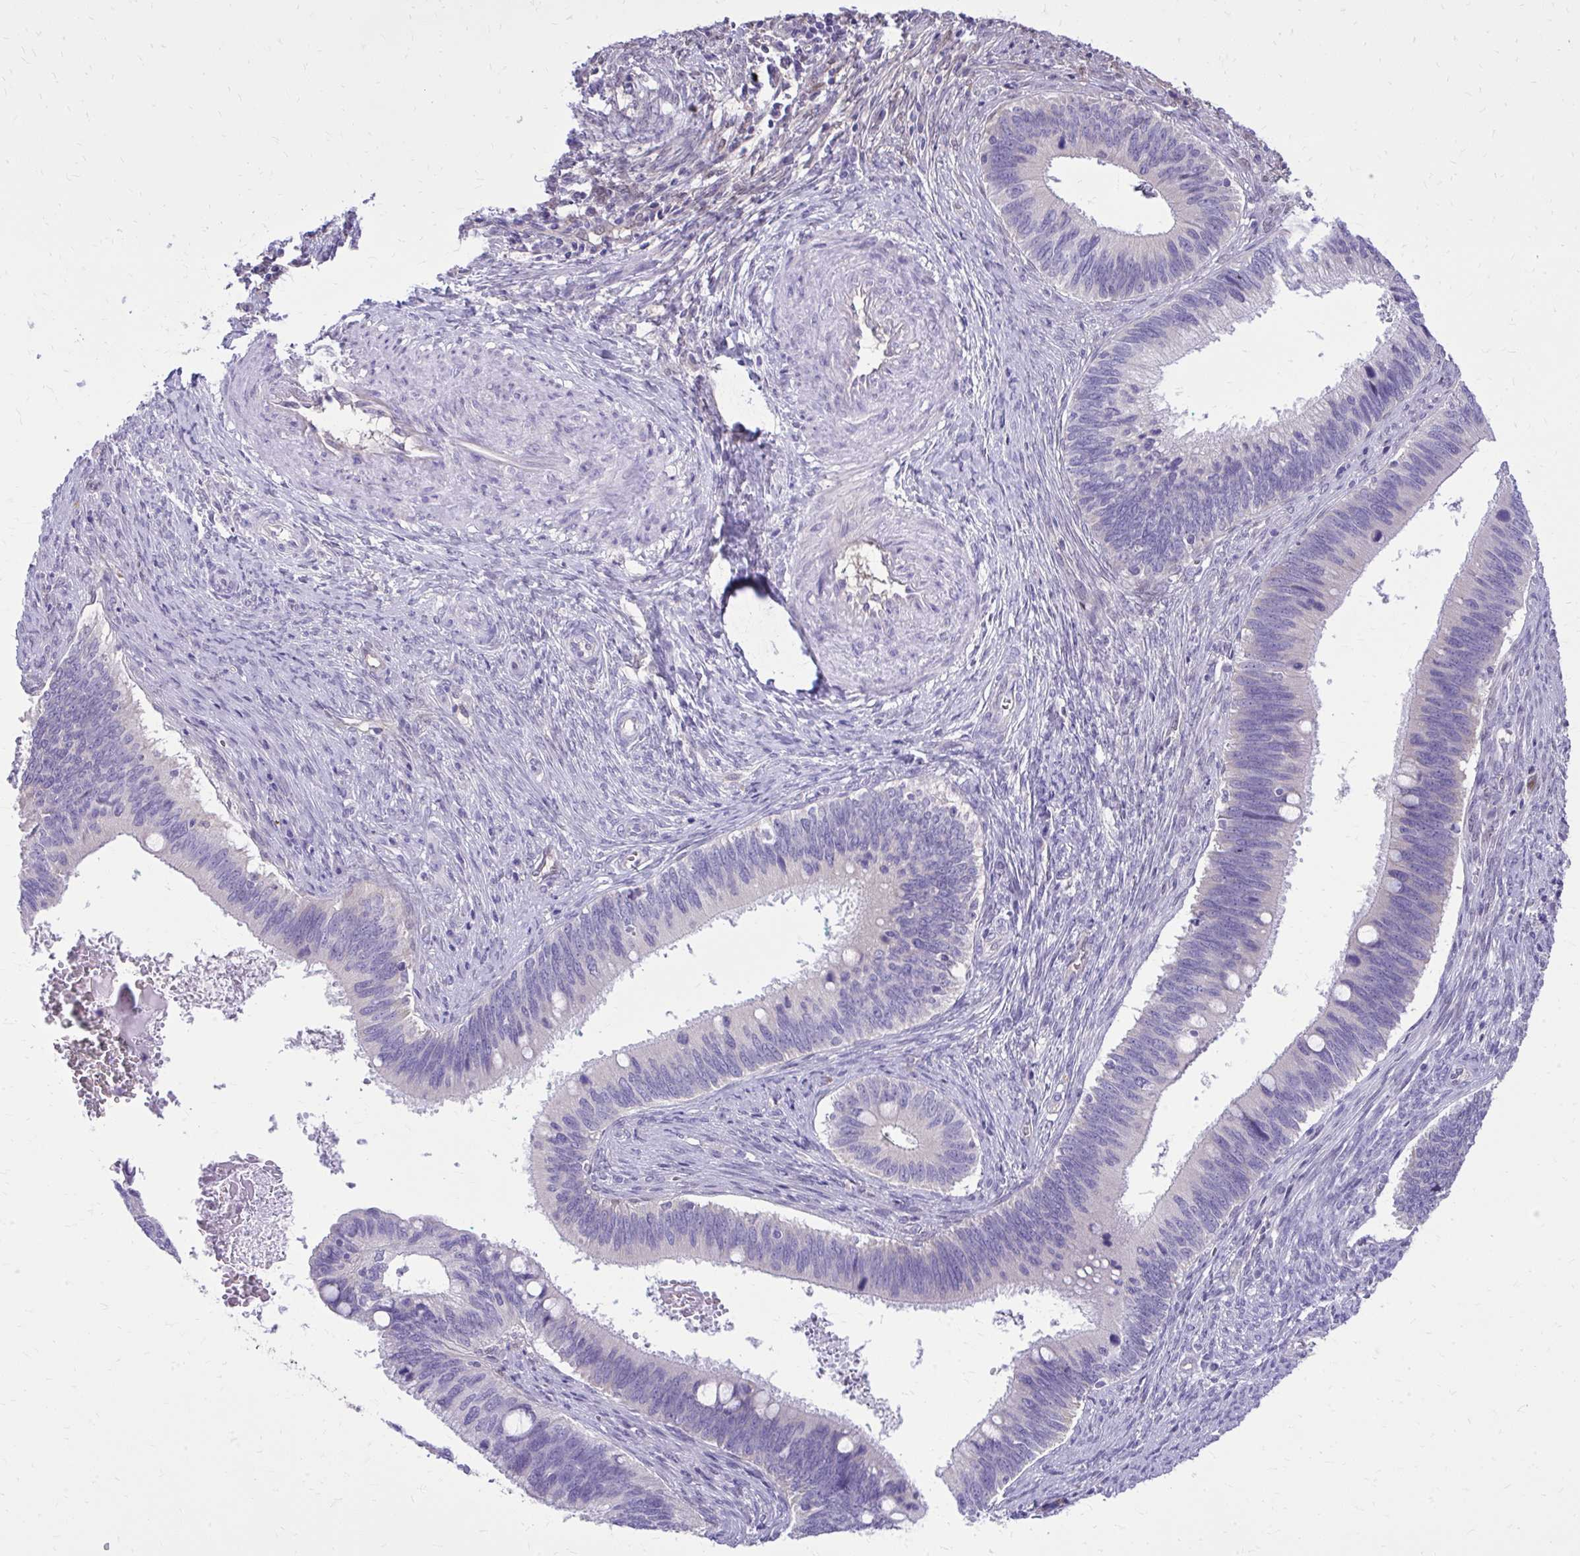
{"staining": {"intensity": "negative", "quantity": "none", "location": "none"}, "tissue": "cervical cancer", "cell_type": "Tumor cells", "image_type": "cancer", "snomed": [{"axis": "morphology", "description": "Adenocarcinoma, NOS"}, {"axis": "topography", "description": "Cervix"}], "caption": "Immunohistochemistry (IHC) micrograph of human adenocarcinoma (cervical) stained for a protein (brown), which reveals no expression in tumor cells.", "gene": "NNMT", "patient": {"sex": "female", "age": 42}}